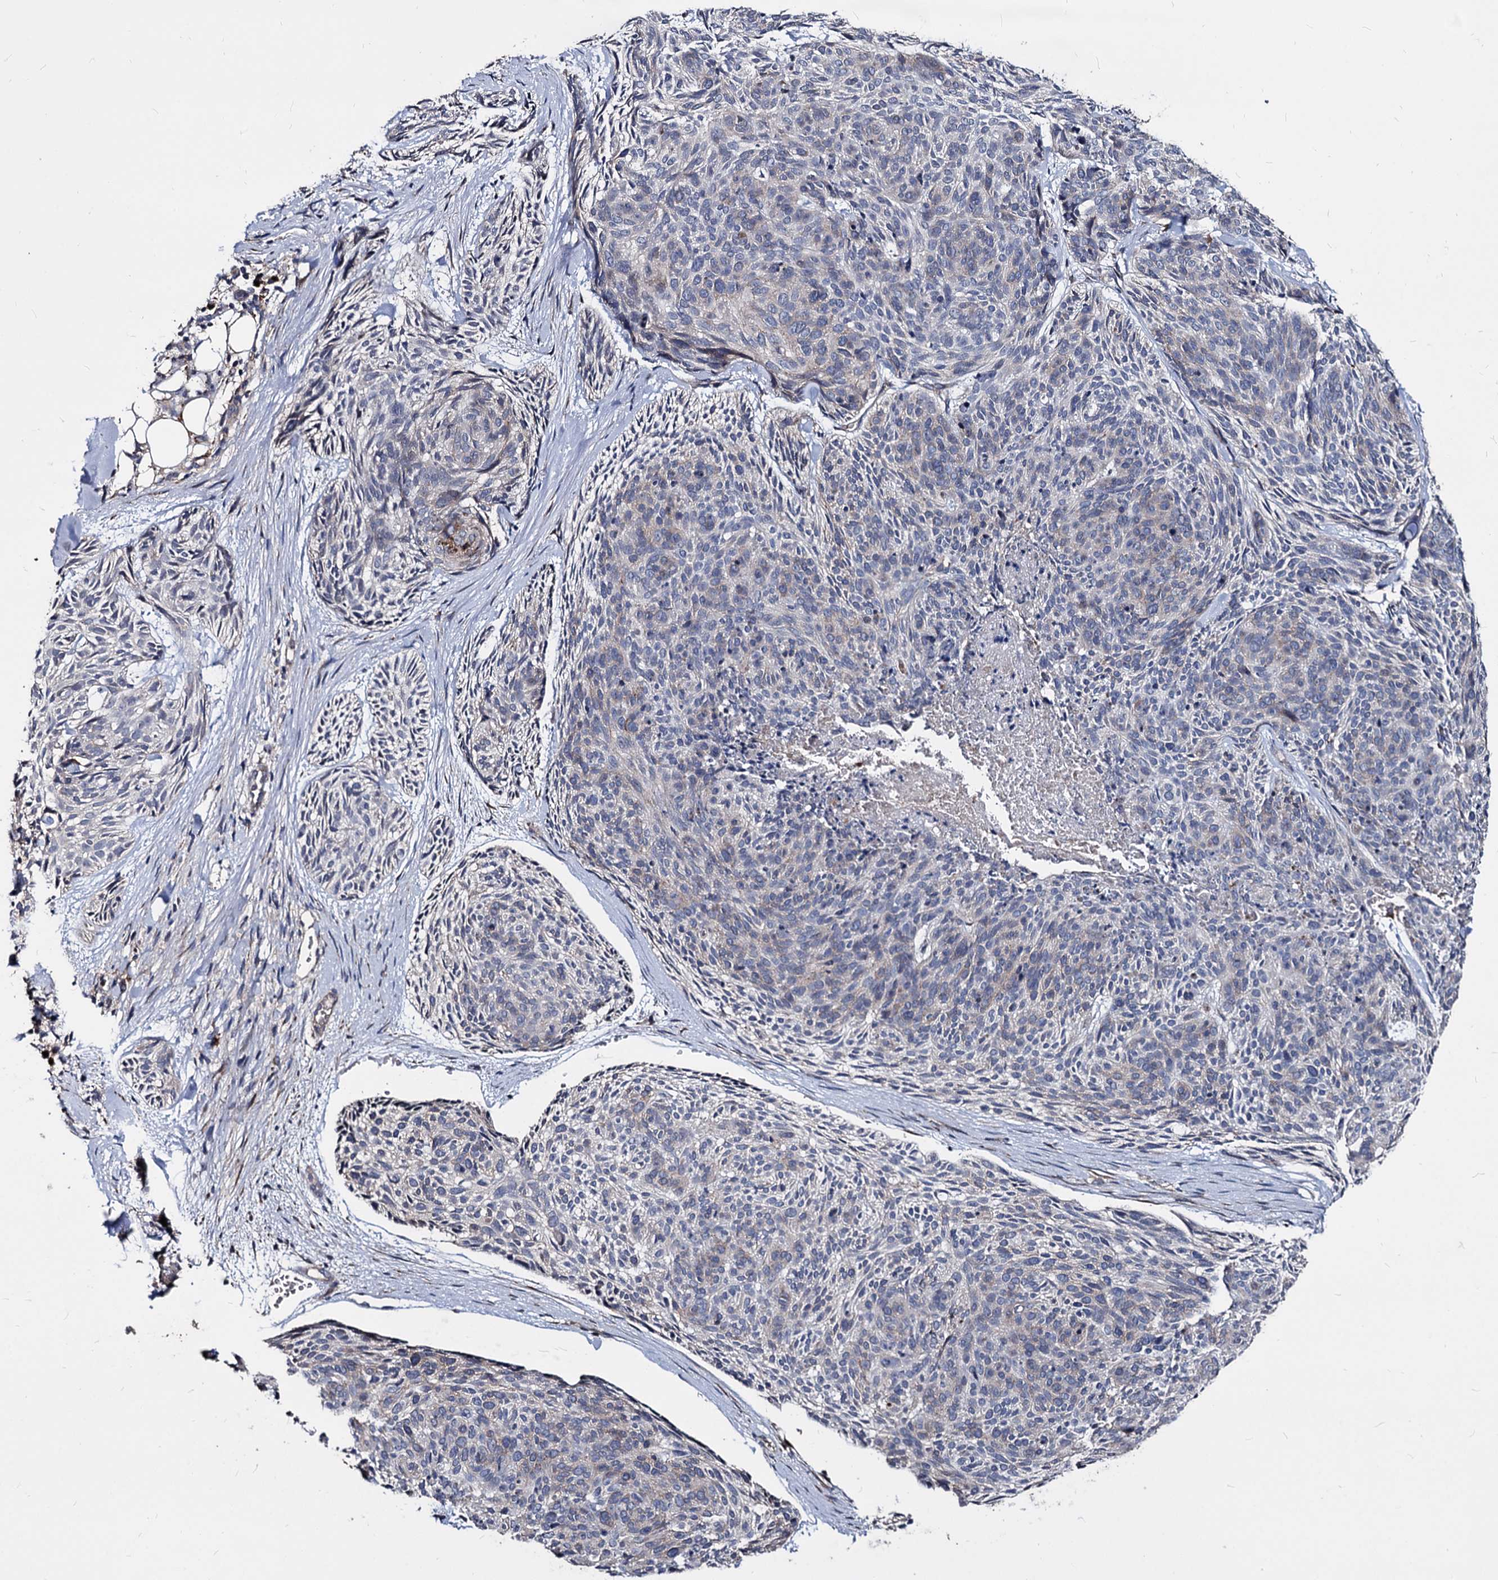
{"staining": {"intensity": "negative", "quantity": "none", "location": "none"}, "tissue": "skin cancer", "cell_type": "Tumor cells", "image_type": "cancer", "snomed": [{"axis": "morphology", "description": "Normal tissue, NOS"}, {"axis": "morphology", "description": "Basal cell carcinoma"}, {"axis": "topography", "description": "Skin"}], "caption": "Immunohistochemical staining of skin basal cell carcinoma shows no significant expression in tumor cells. The staining is performed using DAB brown chromogen with nuclei counter-stained in using hematoxylin.", "gene": "SMAGP", "patient": {"sex": "male", "age": 66}}